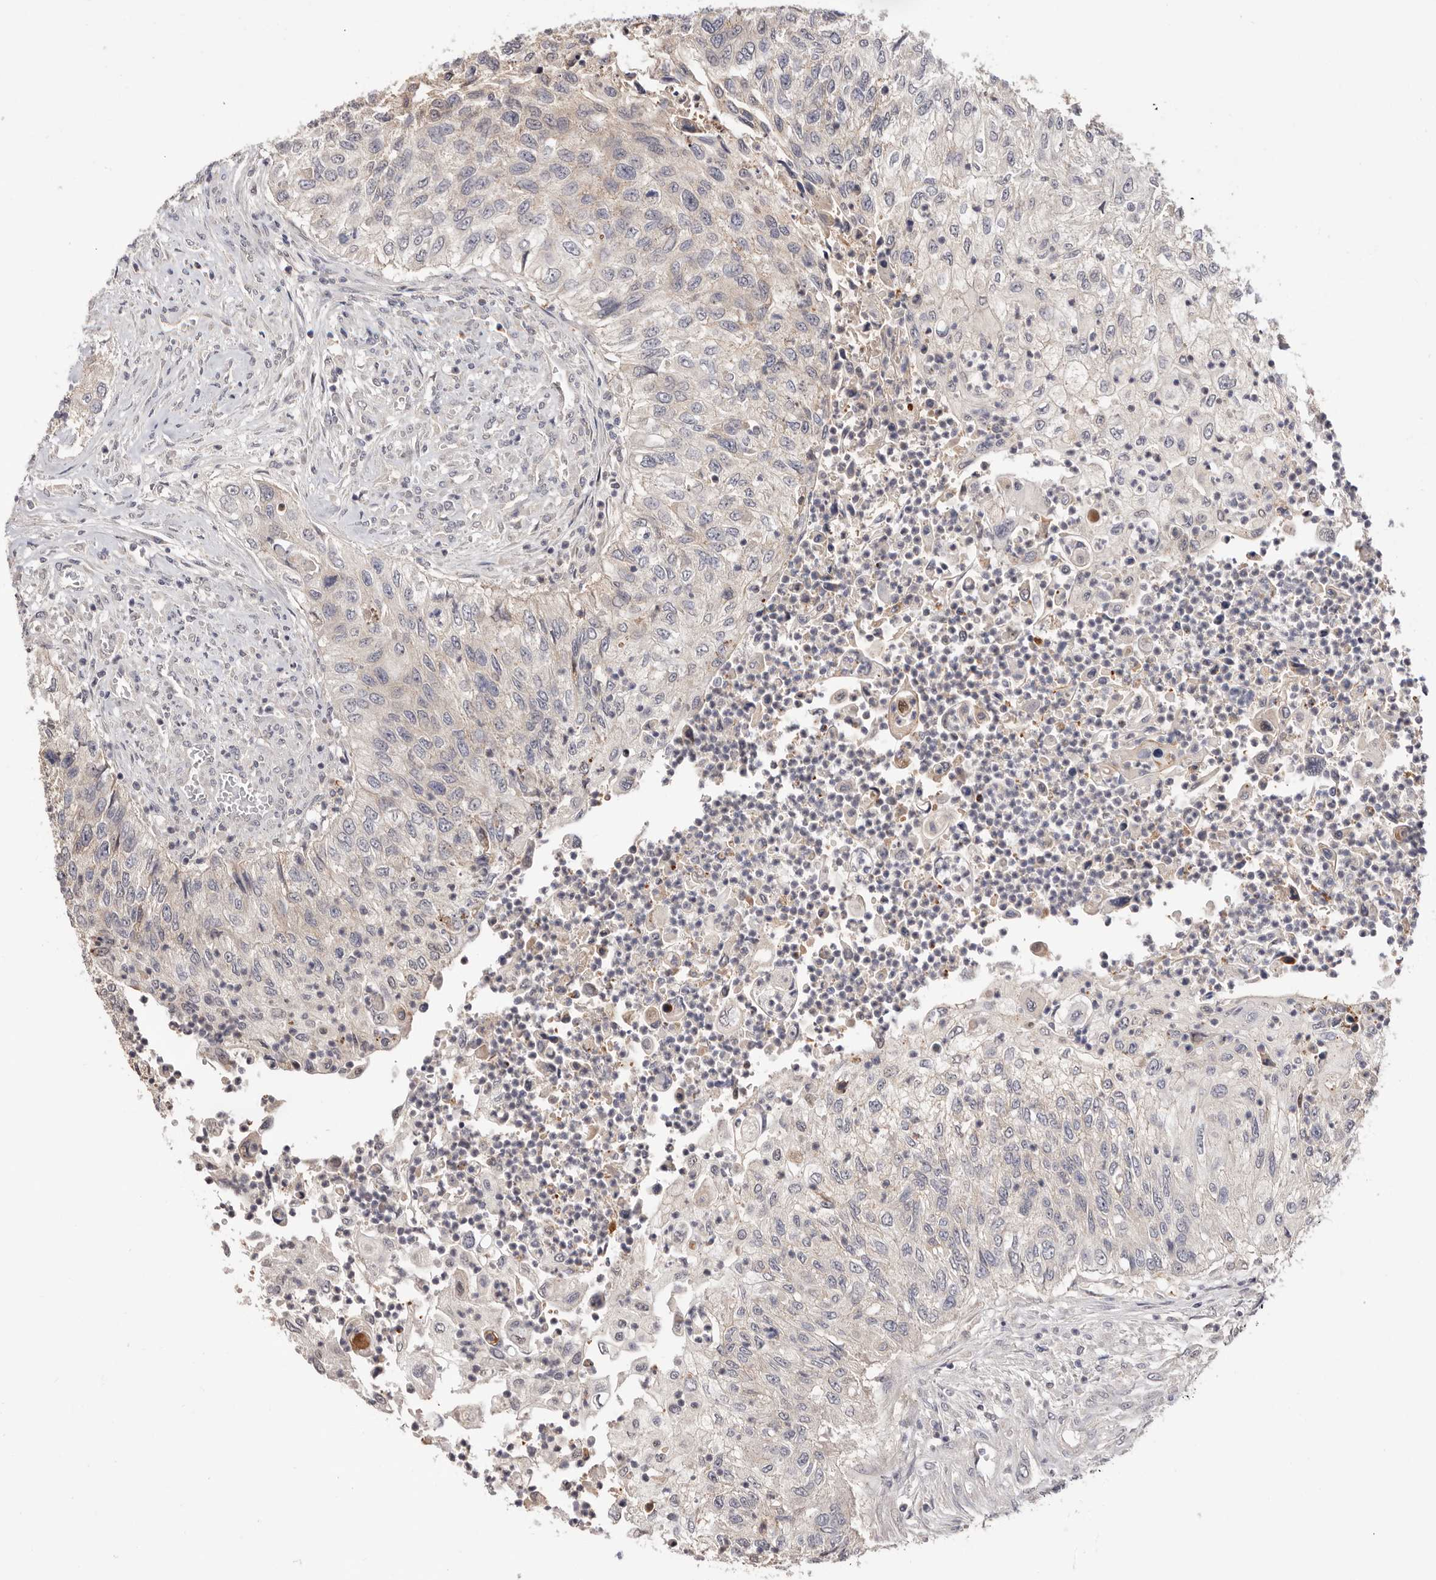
{"staining": {"intensity": "negative", "quantity": "none", "location": "none"}, "tissue": "urothelial cancer", "cell_type": "Tumor cells", "image_type": "cancer", "snomed": [{"axis": "morphology", "description": "Urothelial carcinoma, High grade"}, {"axis": "topography", "description": "Urinary bladder"}], "caption": "DAB (3,3'-diaminobenzidine) immunohistochemical staining of urothelial cancer reveals no significant staining in tumor cells. (Immunohistochemistry, brightfield microscopy, high magnification).", "gene": "DOP1A", "patient": {"sex": "female", "age": 60}}